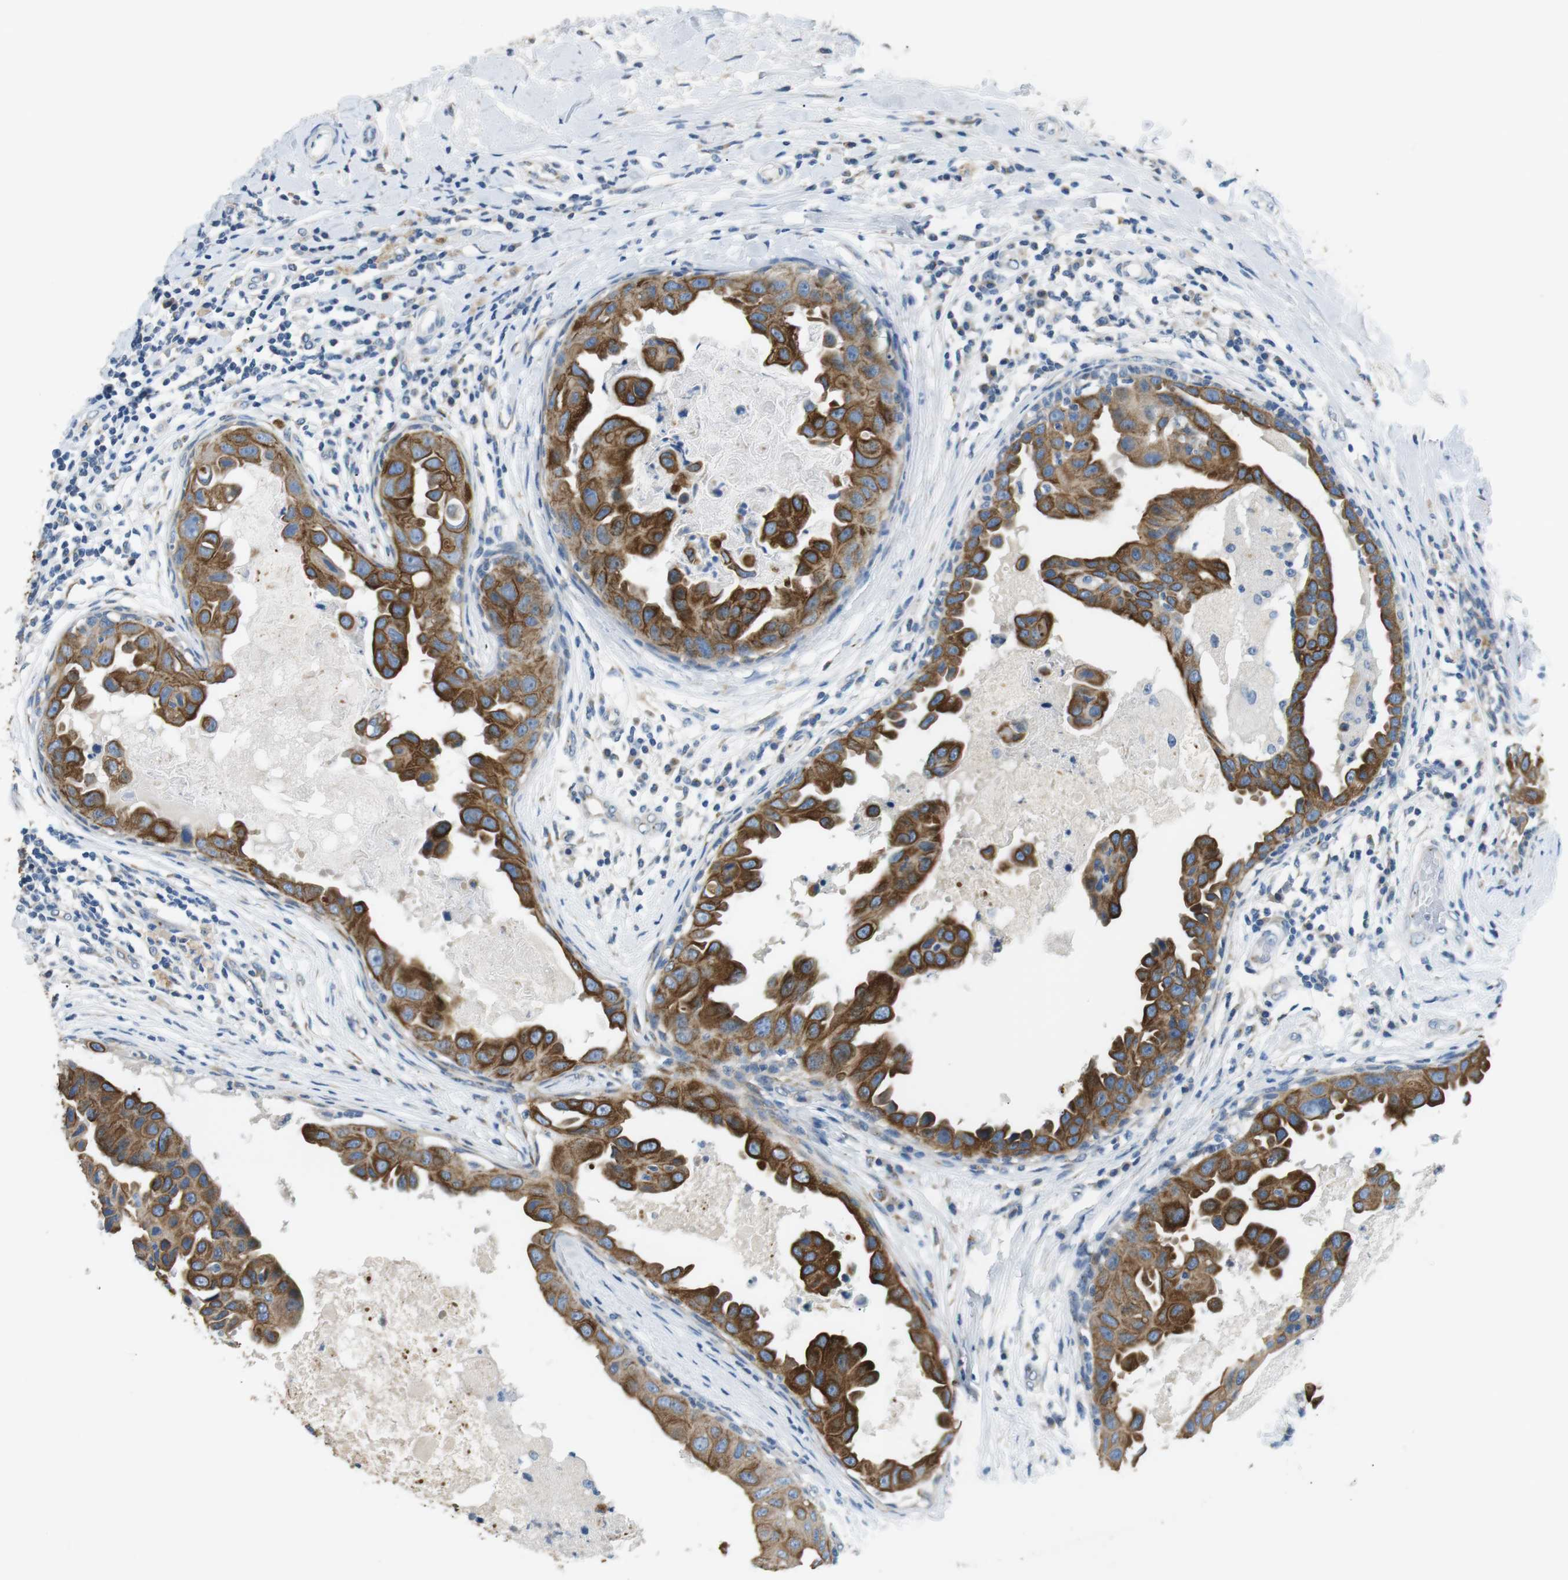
{"staining": {"intensity": "moderate", "quantity": ">75%", "location": "cytoplasmic/membranous"}, "tissue": "breast cancer", "cell_type": "Tumor cells", "image_type": "cancer", "snomed": [{"axis": "morphology", "description": "Duct carcinoma"}, {"axis": "topography", "description": "Breast"}], "caption": "Immunohistochemistry histopathology image of neoplastic tissue: human breast cancer stained using immunohistochemistry shows medium levels of moderate protein expression localized specifically in the cytoplasmic/membranous of tumor cells, appearing as a cytoplasmic/membranous brown color.", "gene": "UNC5CL", "patient": {"sex": "female", "age": 27}}